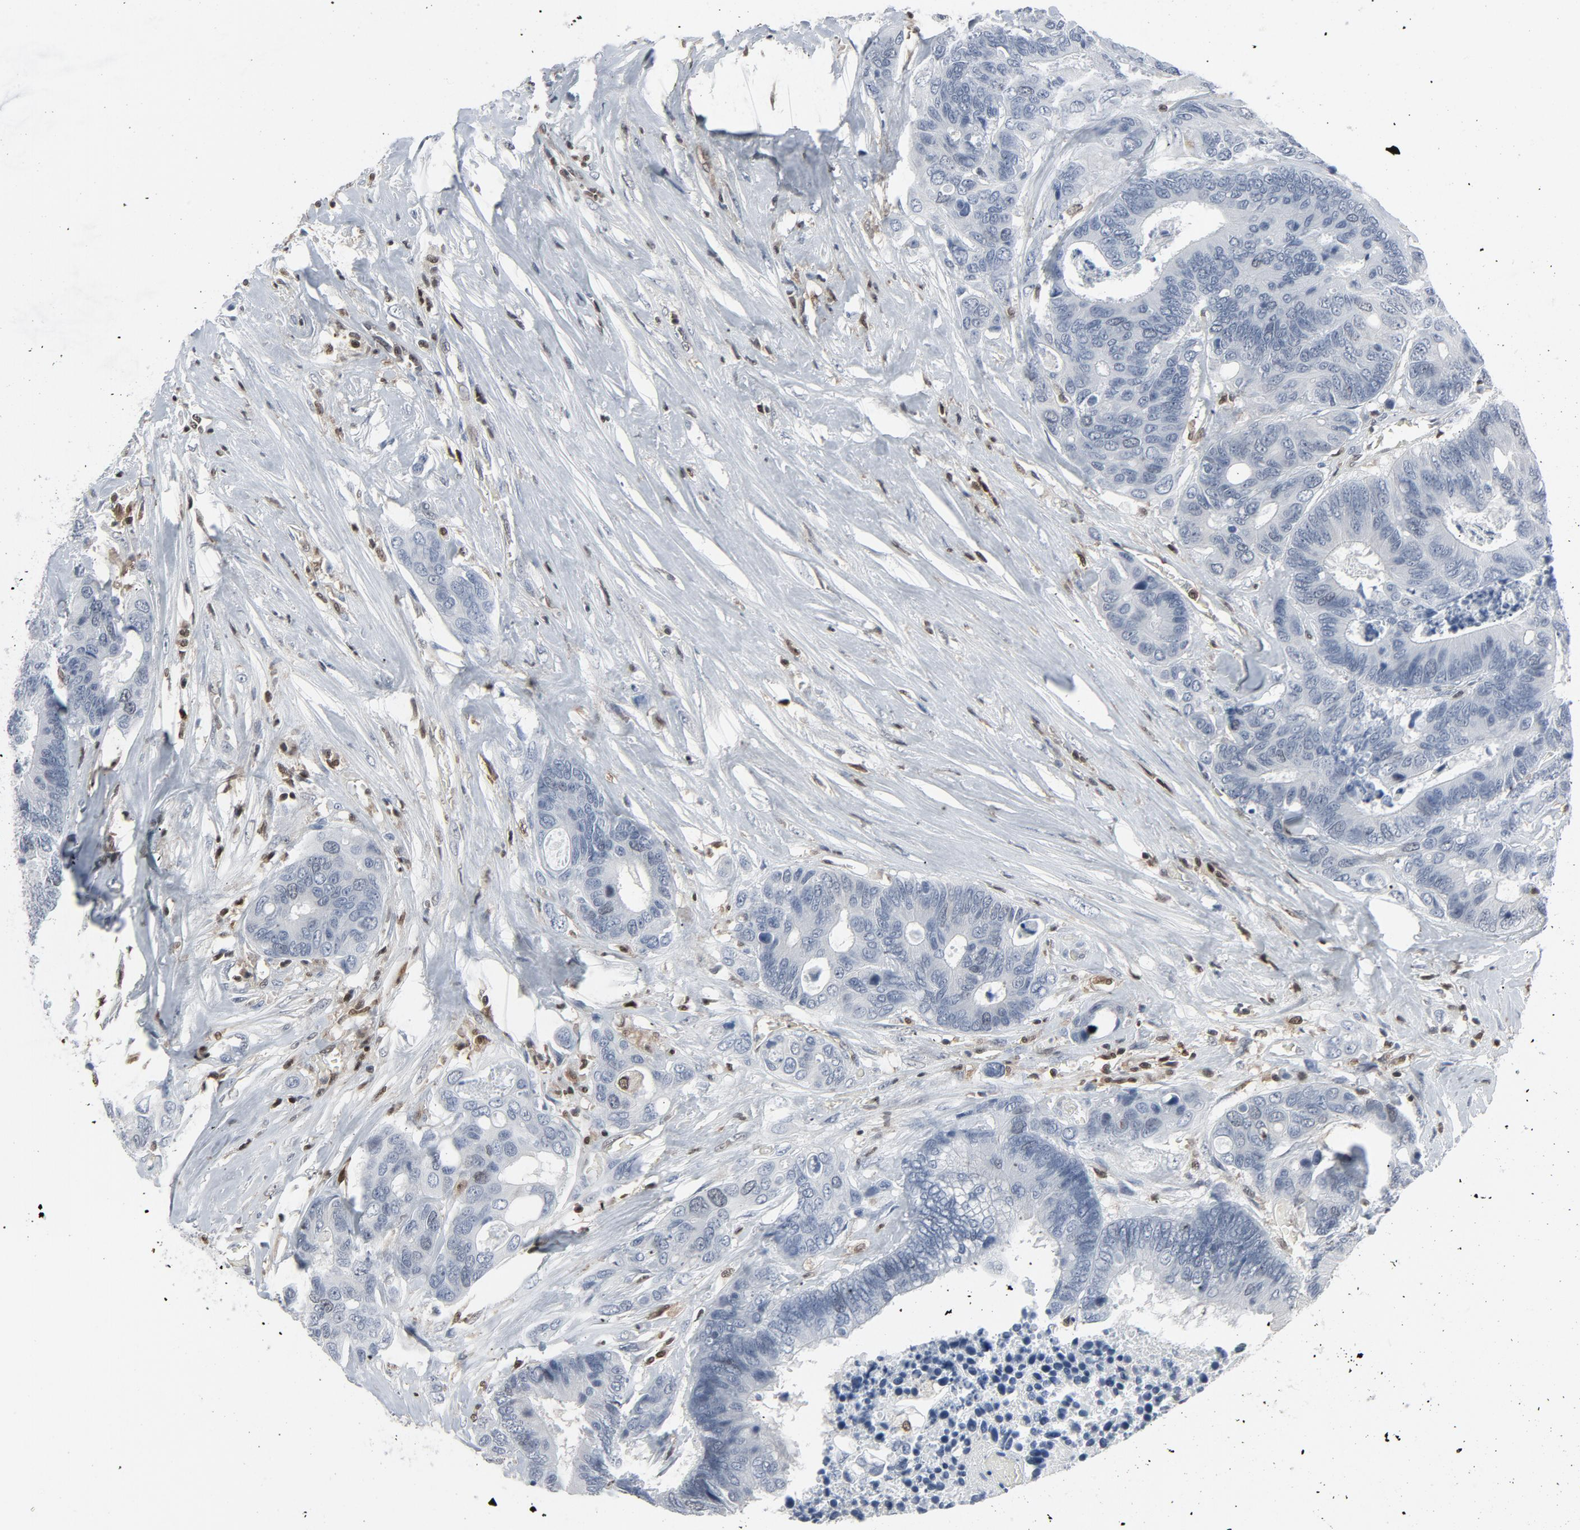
{"staining": {"intensity": "negative", "quantity": "none", "location": "none"}, "tissue": "colorectal cancer", "cell_type": "Tumor cells", "image_type": "cancer", "snomed": [{"axis": "morphology", "description": "Adenocarcinoma, NOS"}, {"axis": "topography", "description": "Rectum"}], "caption": "Colorectal cancer was stained to show a protein in brown. There is no significant positivity in tumor cells. Brightfield microscopy of immunohistochemistry stained with DAB (brown) and hematoxylin (blue), captured at high magnification.", "gene": "STAT5A", "patient": {"sex": "male", "age": 55}}